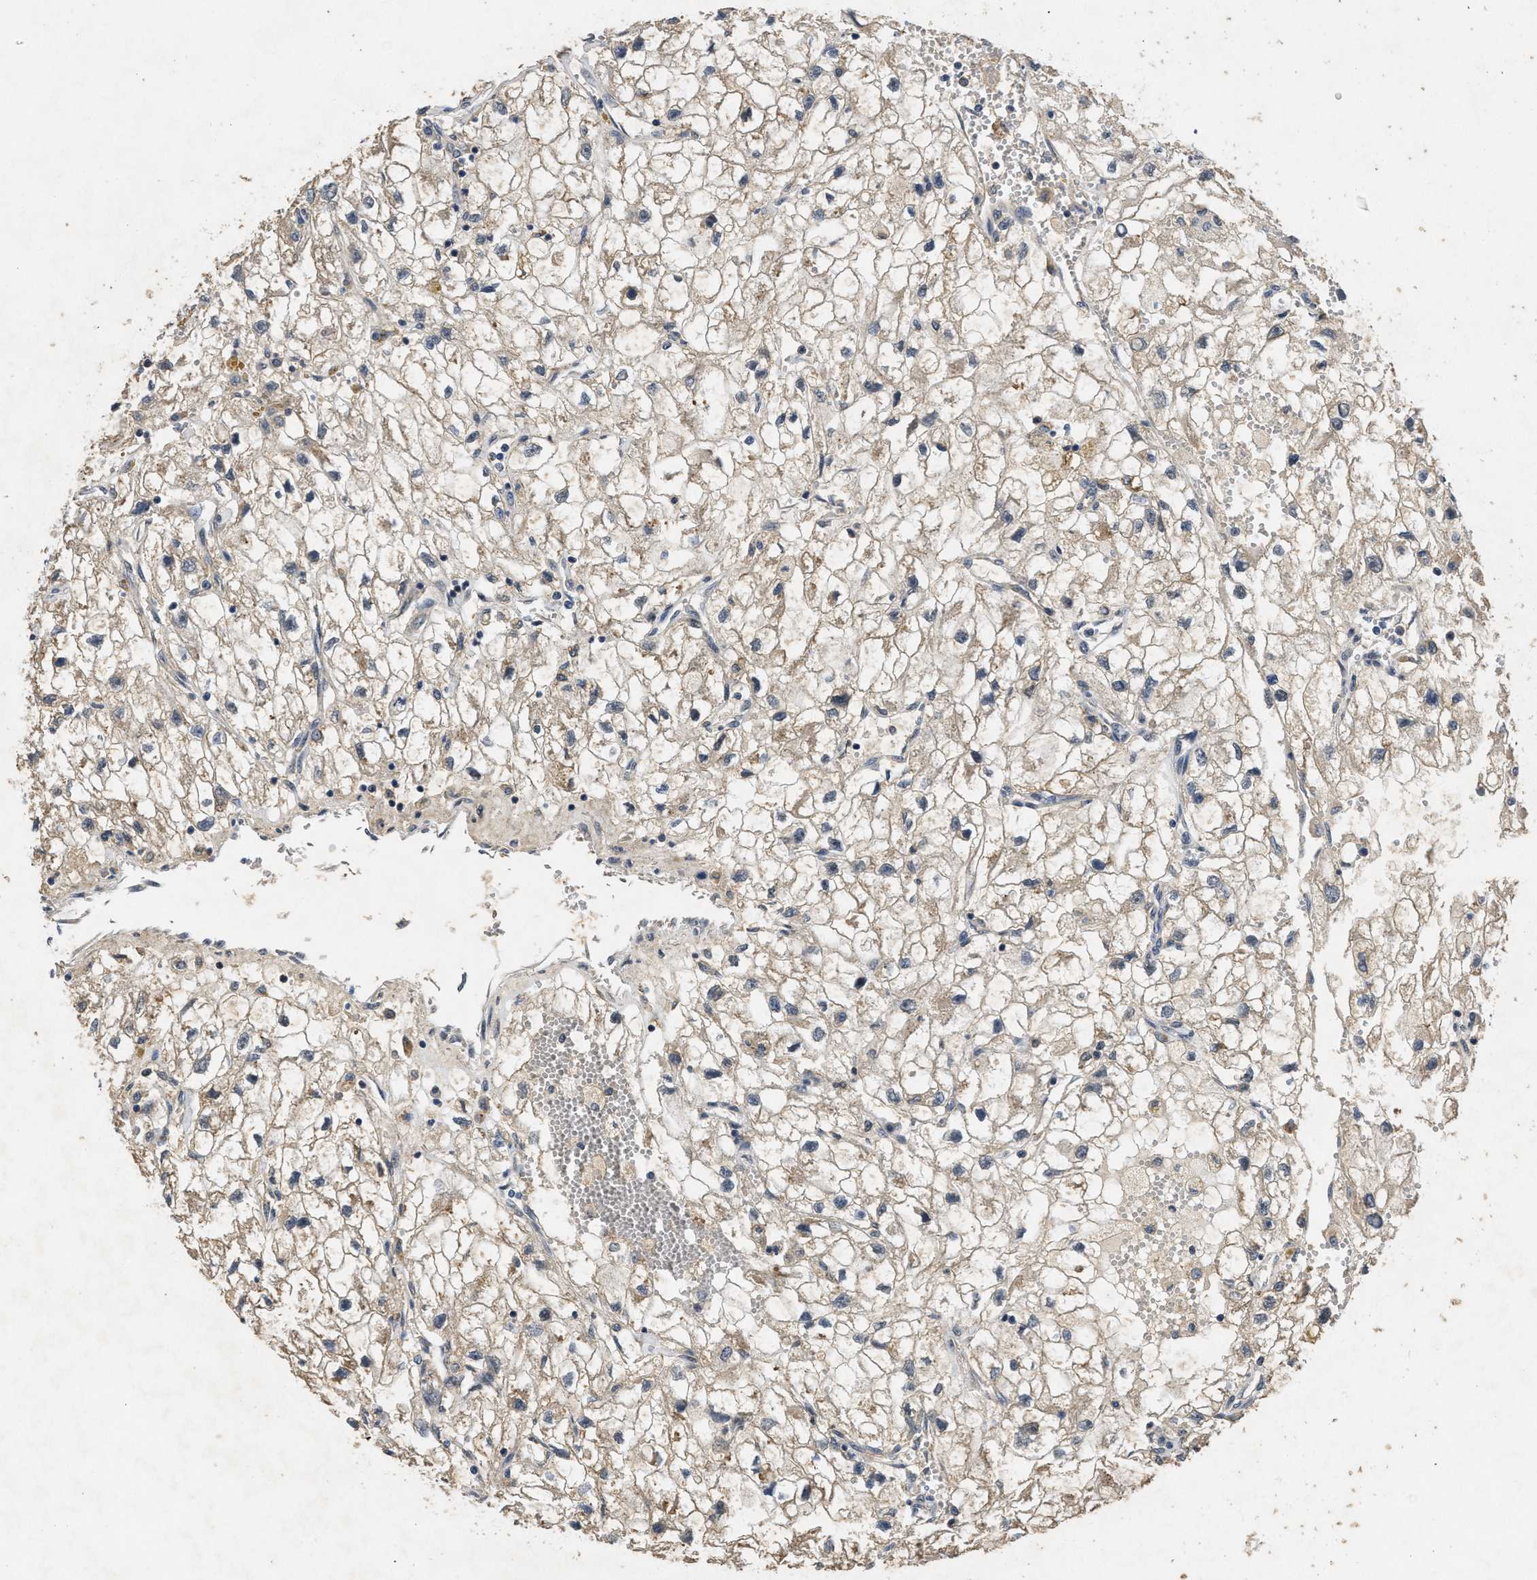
{"staining": {"intensity": "weak", "quantity": ">75%", "location": "cytoplasmic/membranous"}, "tissue": "renal cancer", "cell_type": "Tumor cells", "image_type": "cancer", "snomed": [{"axis": "morphology", "description": "Adenocarcinoma, NOS"}, {"axis": "topography", "description": "Kidney"}], "caption": "Immunohistochemistry (IHC) photomicrograph of neoplastic tissue: human renal adenocarcinoma stained using IHC exhibits low levels of weak protein expression localized specifically in the cytoplasmic/membranous of tumor cells, appearing as a cytoplasmic/membranous brown color.", "gene": "PAPOLG", "patient": {"sex": "female", "age": 70}}